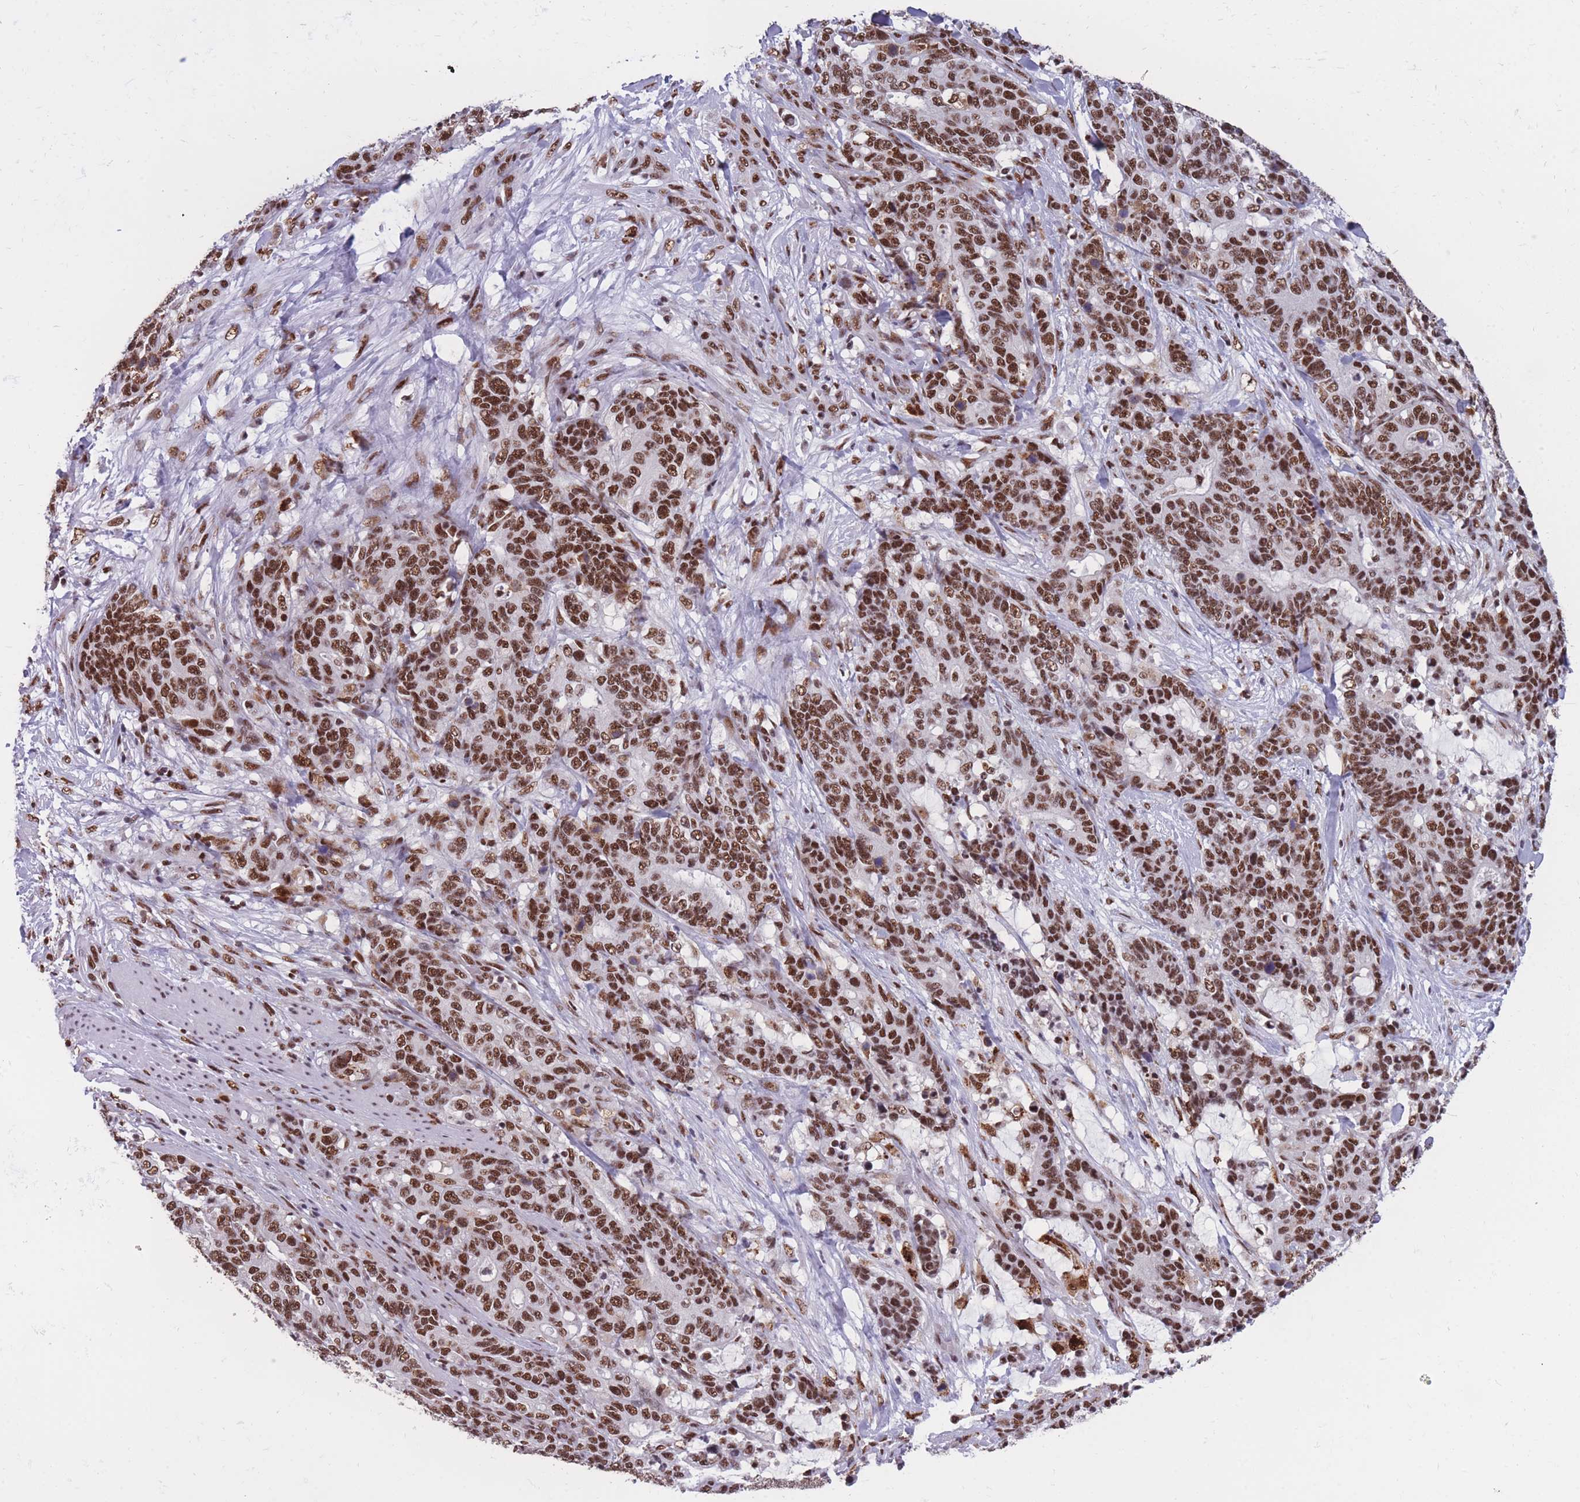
{"staining": {"intensity": "strong", "quantity": ">75%", "location": "nuclear"}, "tissue": "stomach cancer", "cell_type": "Tumor cells", "image_type": "cancer", "snomed": [{"axis": "morphology", "description": "Normal tissue, NOS"}, {"axis": "morphology", "description": "Adenocarcinoma, NOS"}, {"axis": "topography", "description": "Stomach"}], "caption": "Strong nuclear protein positivity is present in about >75% of tumor cells in stomach adenocarcinoma.", "gene": "PRPF19", "patient": {"sex": "female", "age": 64}}